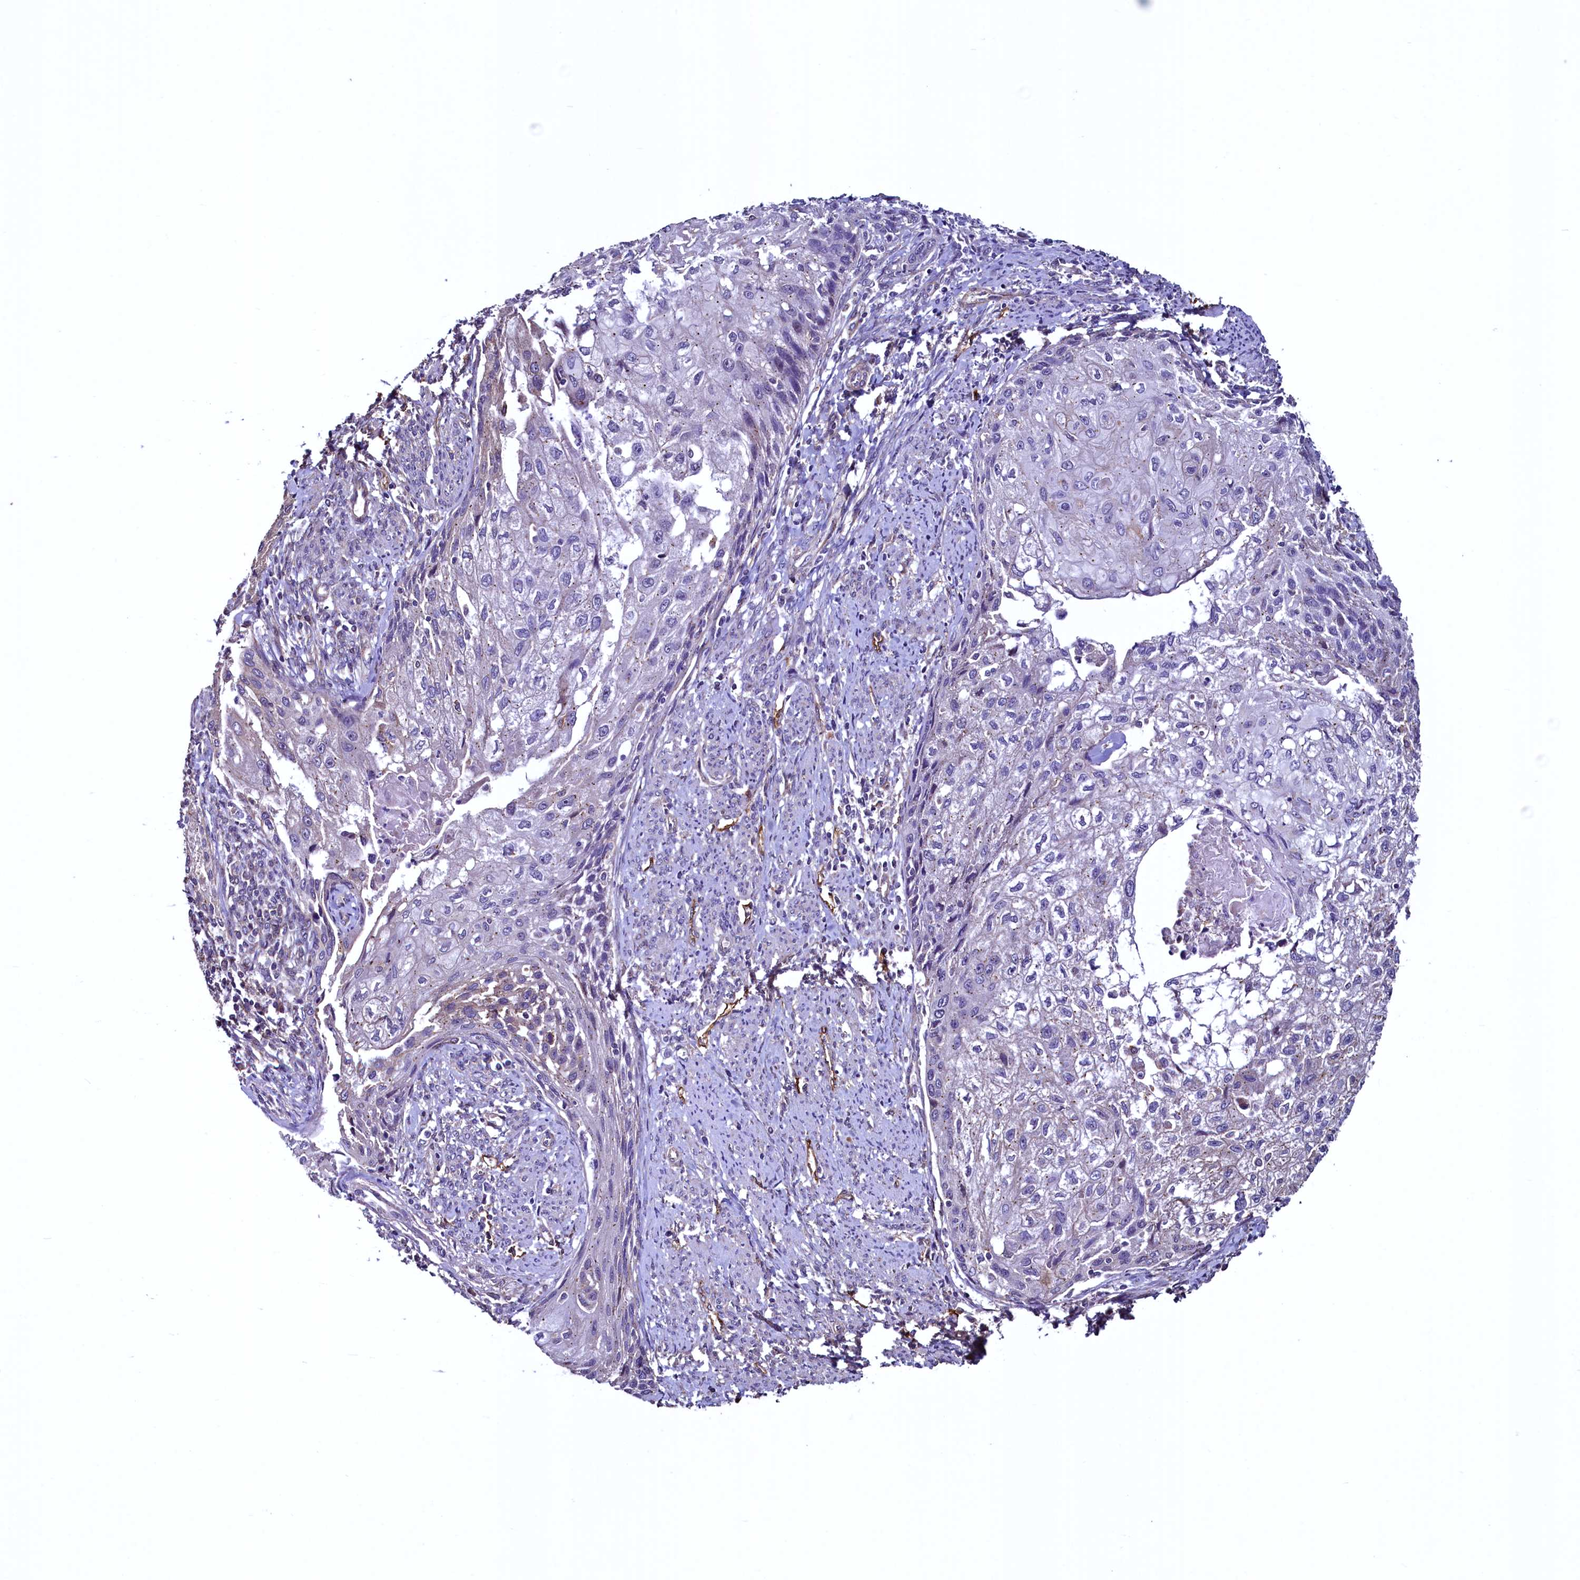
{"staining": {"intensity": "negative", "quantity": "none", "location": "none"}, "tissue": "cervical cancer", "cell_type": "Tumor cells", "image_type": "cancer", "snomed": [{"axis": "morphology", "description": "Squamous cell carcinoma, NOS"}, {"axis": "topography", "description": "Cervix"}], "caption": "Immunohistochemistry (IHC) histopathology image of neoplastic tissue: cervical squamous cell carcinoma stained with DAB (3,3'-diaminobenzidine) exhibits no significant protein staining in tumor cells. (DAB IHC, high magnification).", "gene": "PALM", "patient": {"sex": "female", "age": 67}}